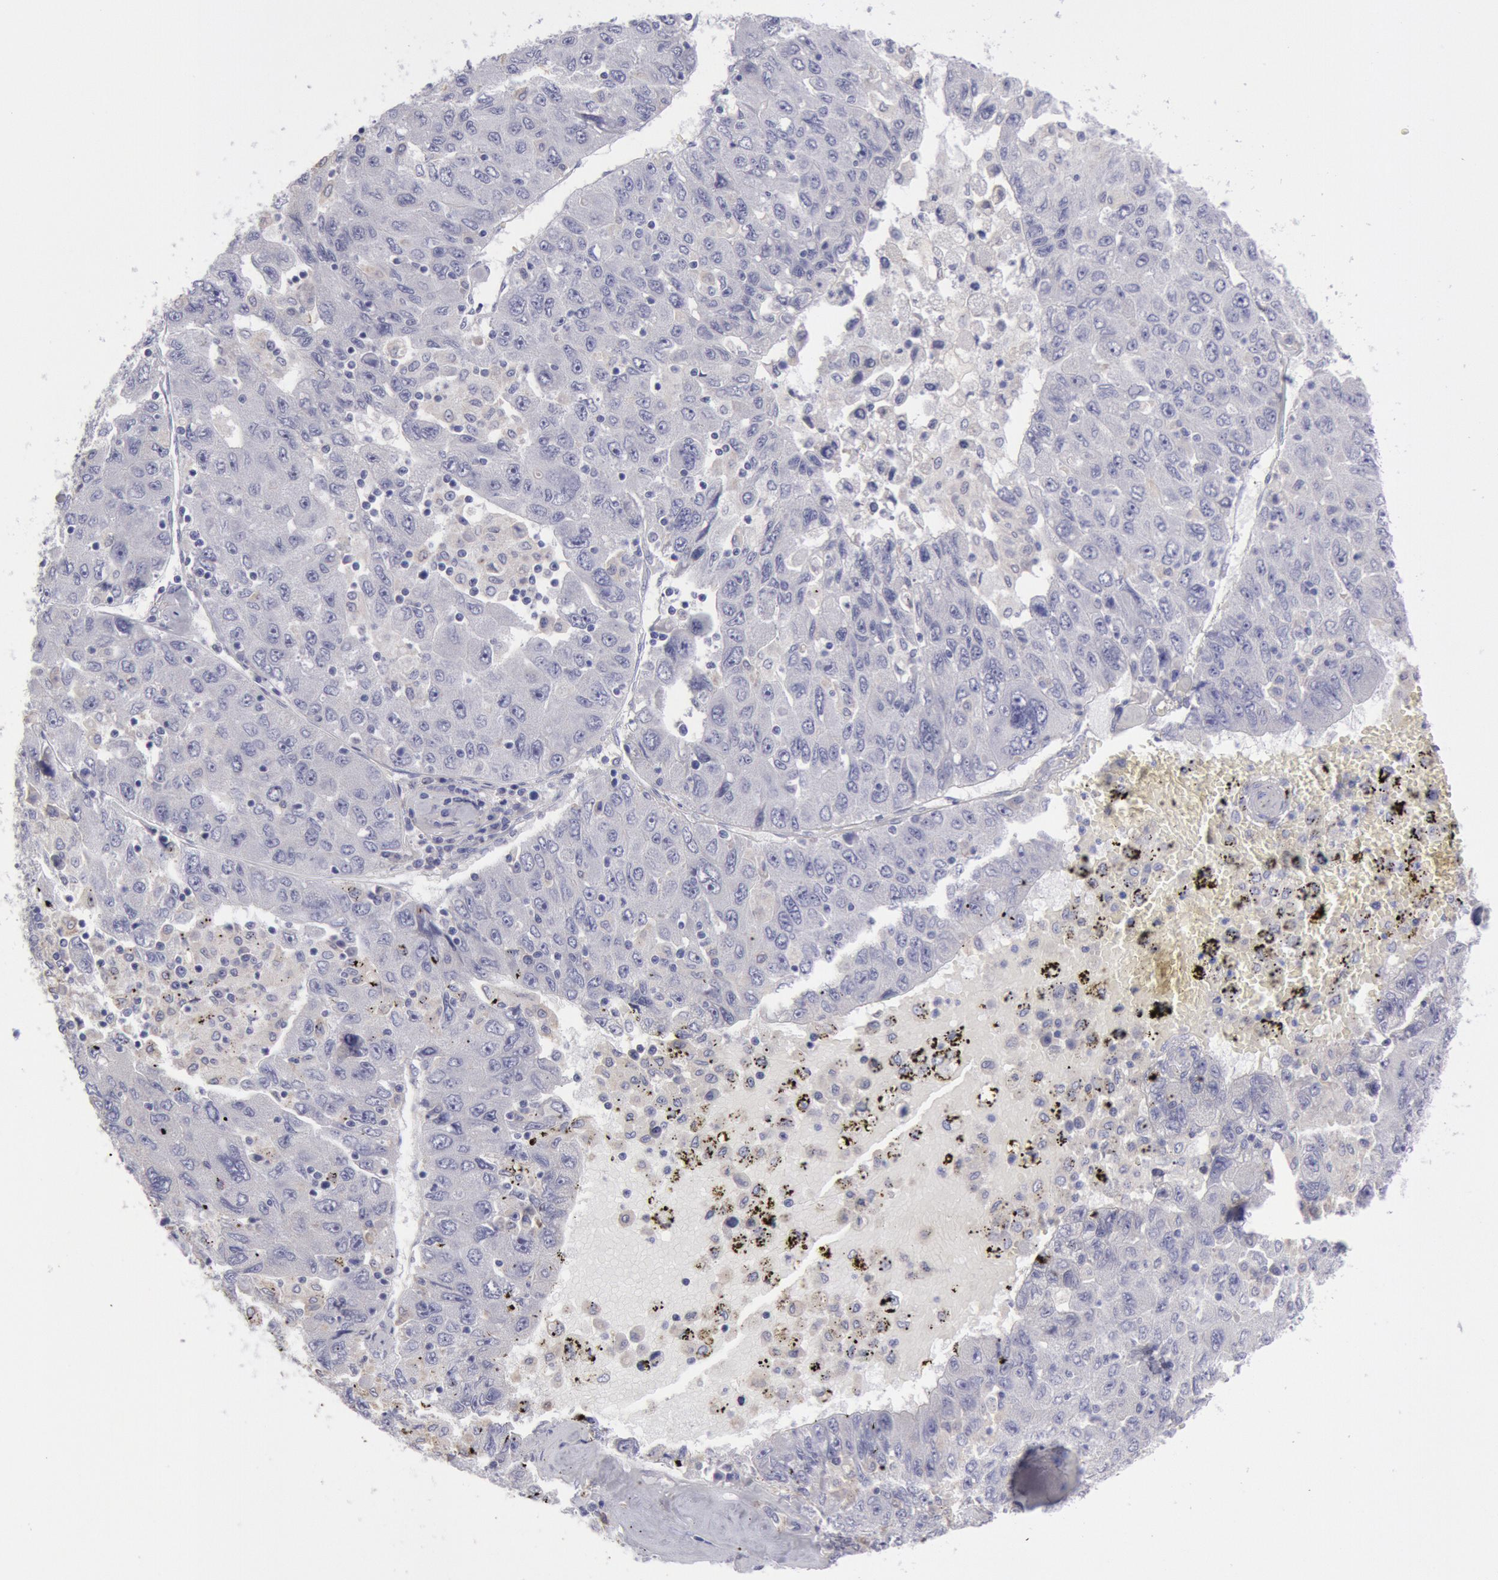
{"staining": {"intensity": "negative", "quantity": "none", "location": "none"}, "tissue": "liver cancer", "cell_type": "Tumor cells", "image_type": "cancer", "snomed": [{"axis": "morphology", "description": "Carcinoma, Hepatocellular, NOS"}, {"axis": "topography", "description": "Liver"}], "caption": "Human hepatocellular carcinoma (liver) stained for a protein using immunohistochemistry (IHC) demonstrates no expression in tumor cells.", "gene": "MYH7", "patient": {"sex": "male", "age": 49}}